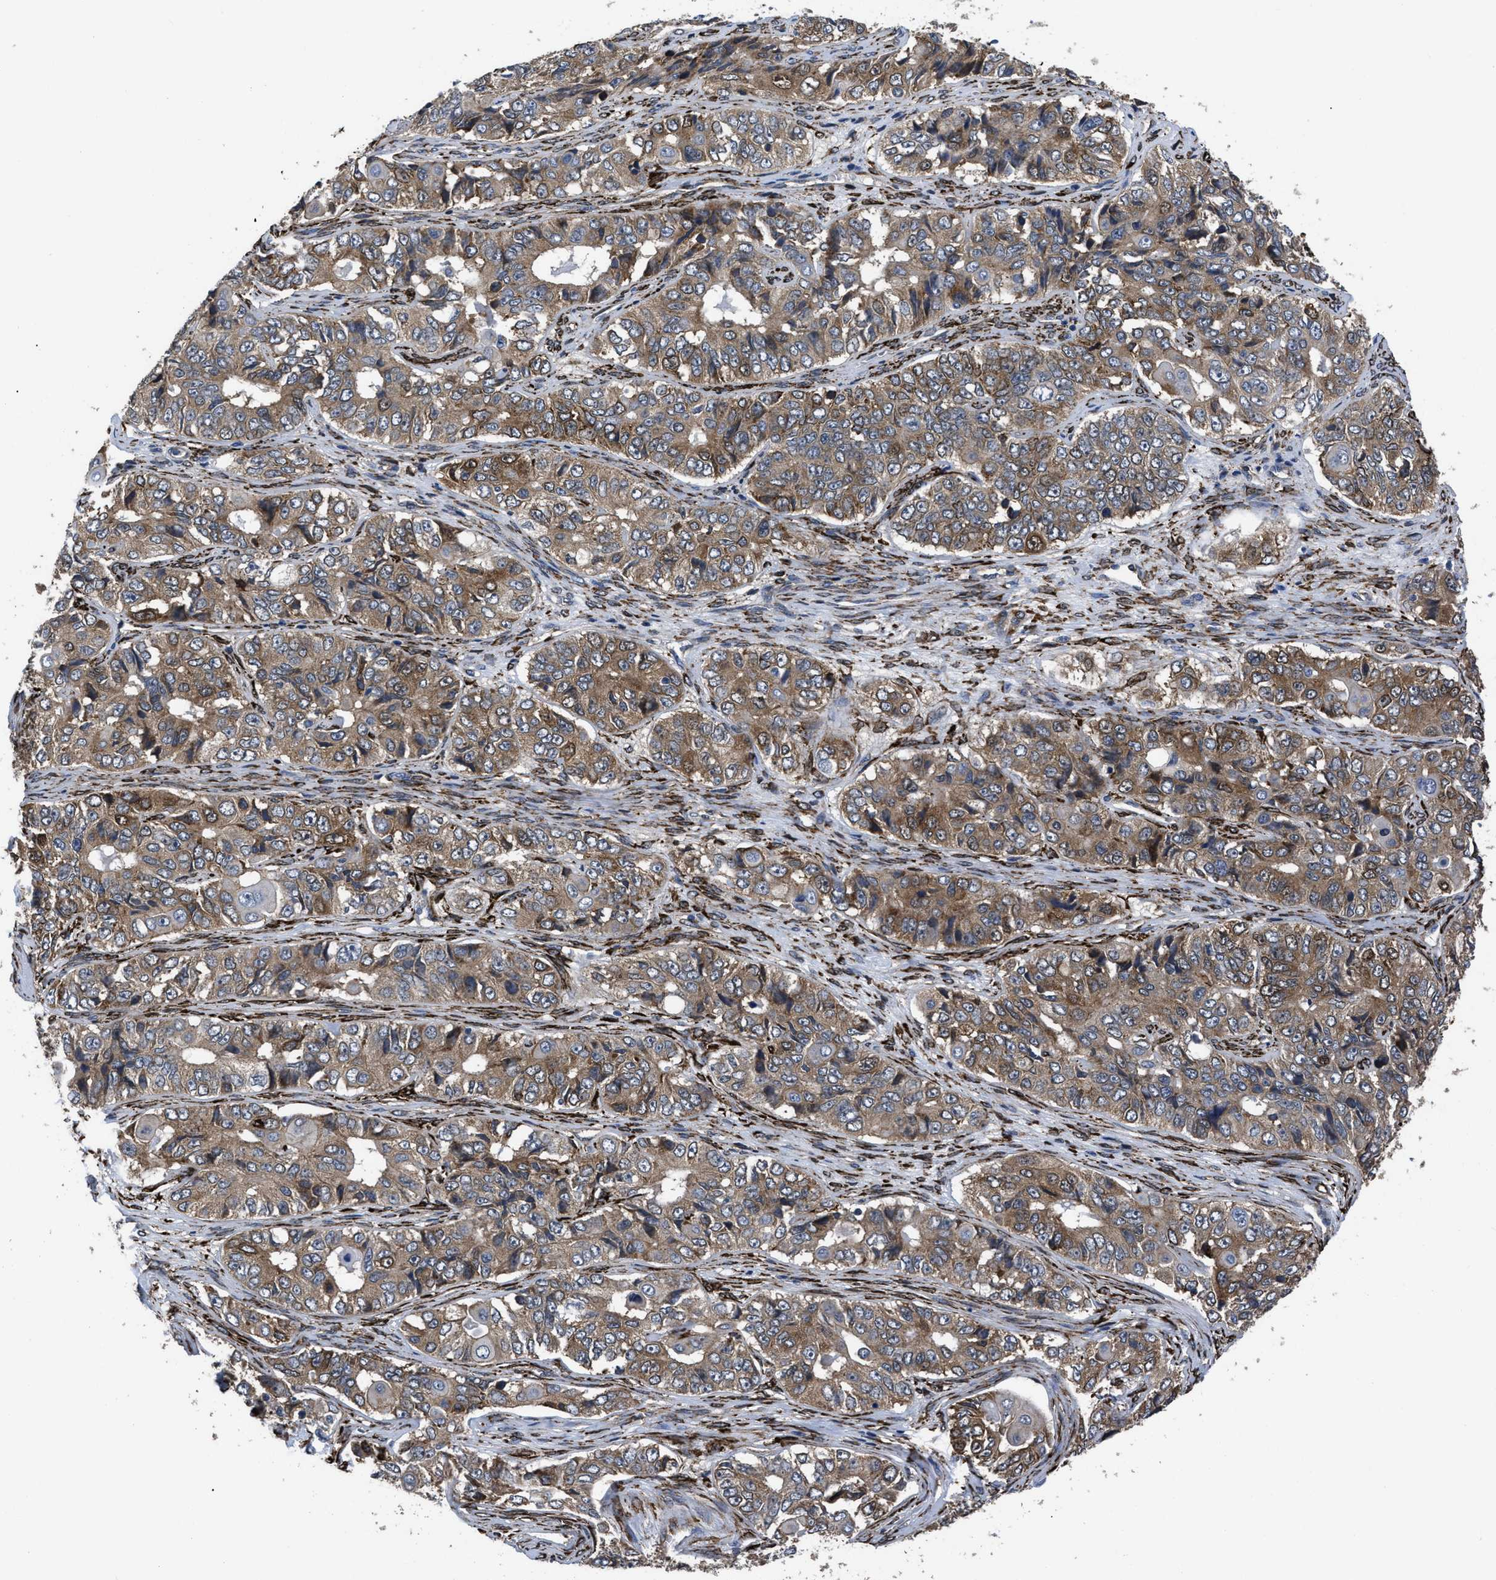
{"staining": {"intensity": "moderate", "quantity": ">75%", "location": "cytoplasmic/membranous"}, "tissue": "ovarian cancer", "cell_type": "Tumor cells", "image_type": "cancer", "snomed": [{"axis": "morphology", "description": "Carcinoma, endometroid"}, {"axis": "topography", "description": "Ovary"}], "caption": "A micrograph showing moderate cytoplasmic/membranous positivity in approximately >75% of tumor cells in ovarian cancer (endometroid carcinoma), as visualized by brown immunohistochemical staining.", "gene": "SQLE", "patient": {"sex": "female", "age": 51}}